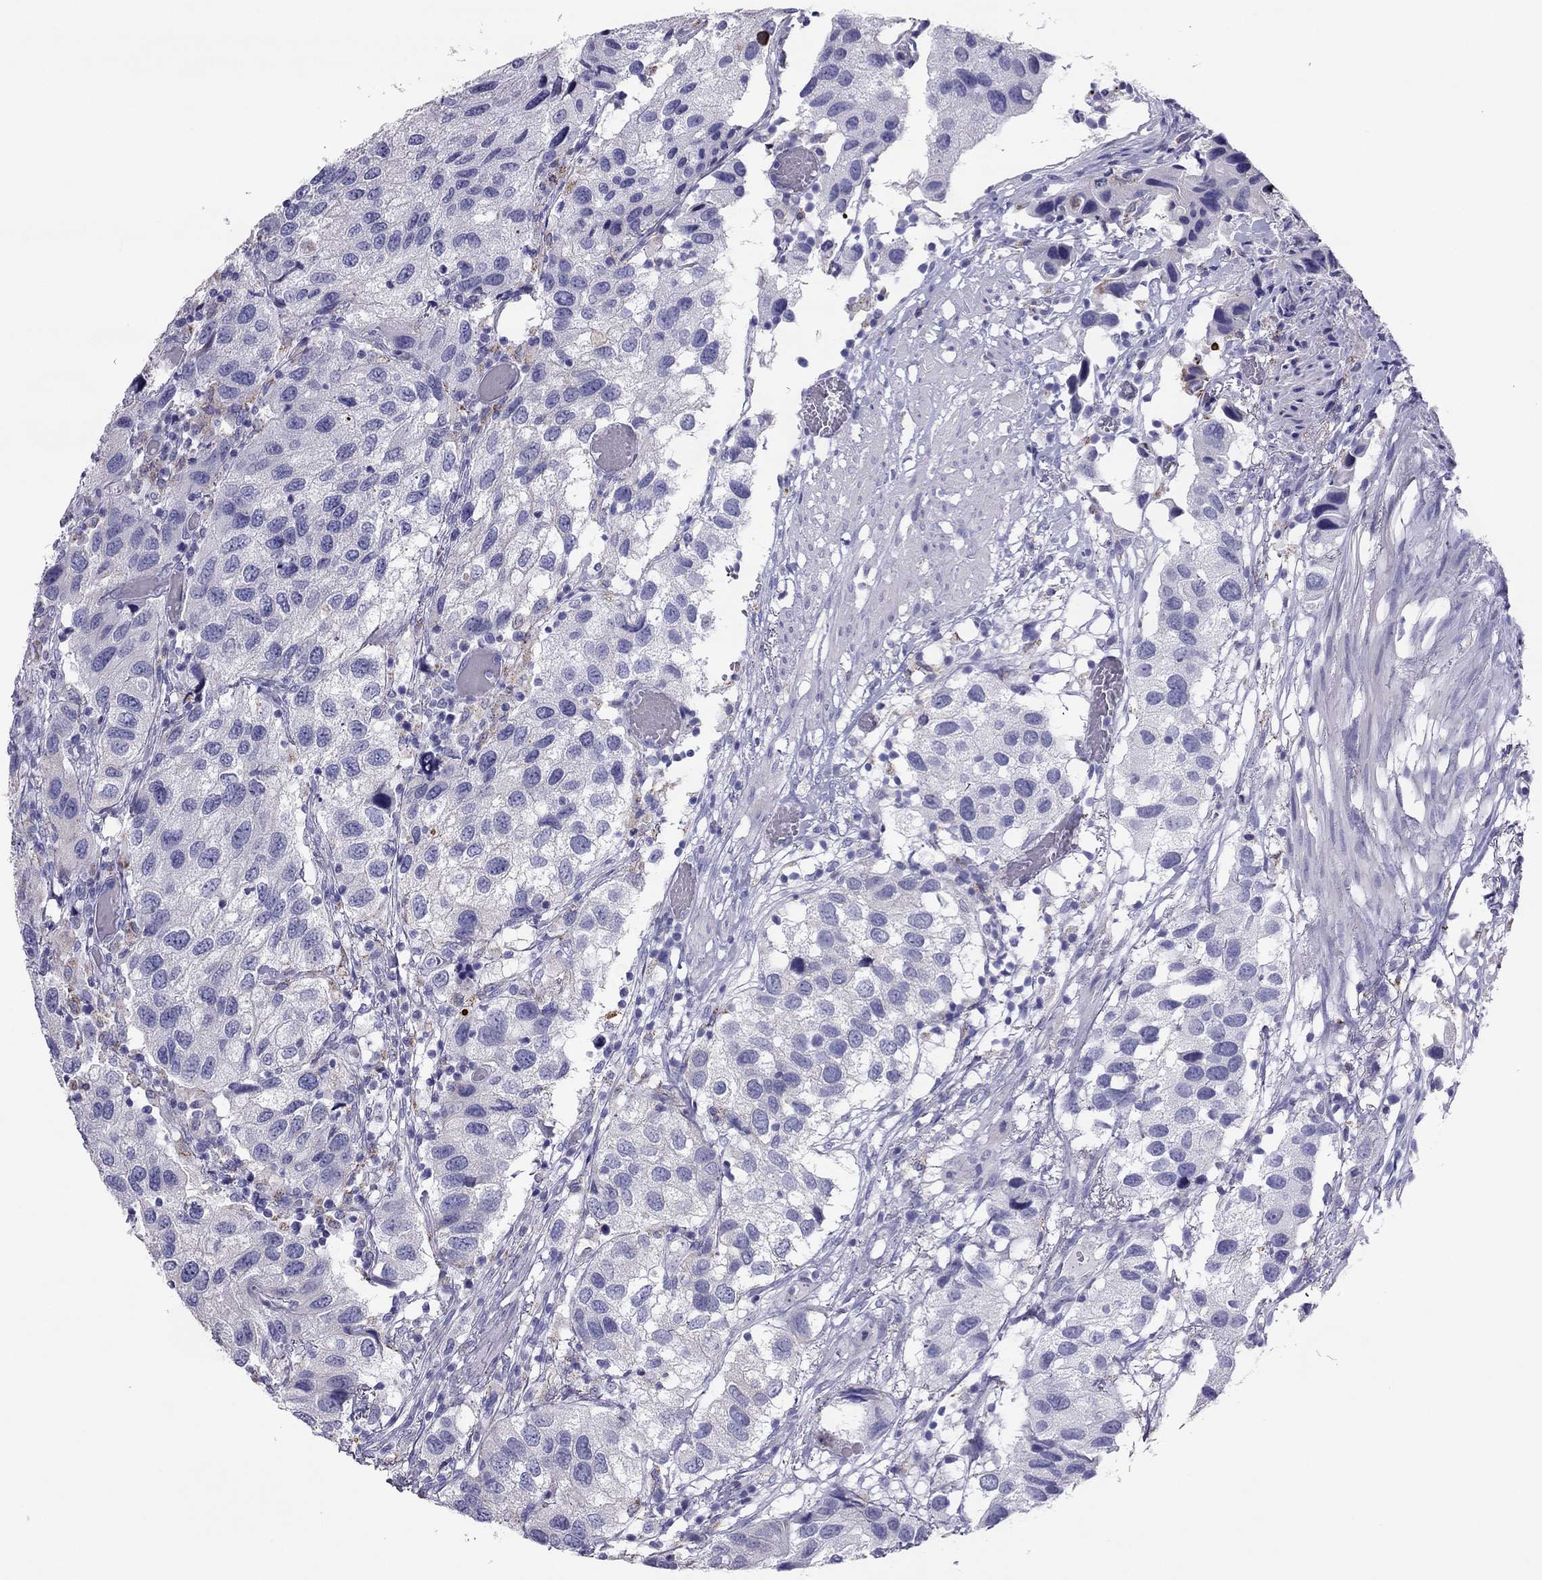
{"staining": {"intensity": "negative", "quantity": "none", "location": "none"}, "tissue": "urothelial cancer", "cell_type": "Tumor cells", "image_type": "cancer", "snomed": [{"axis": "morphology", "description": "Urothelial carcinoma, High grade"}, {"axis": "topography", "description": "Urinary bladder"}], "caption": "IHC of high-grade urothelial carcinoma exhibits no positivity in tumor cells.", "gene": "MAEL", "patient": {"sex": "male", "age": 79}}